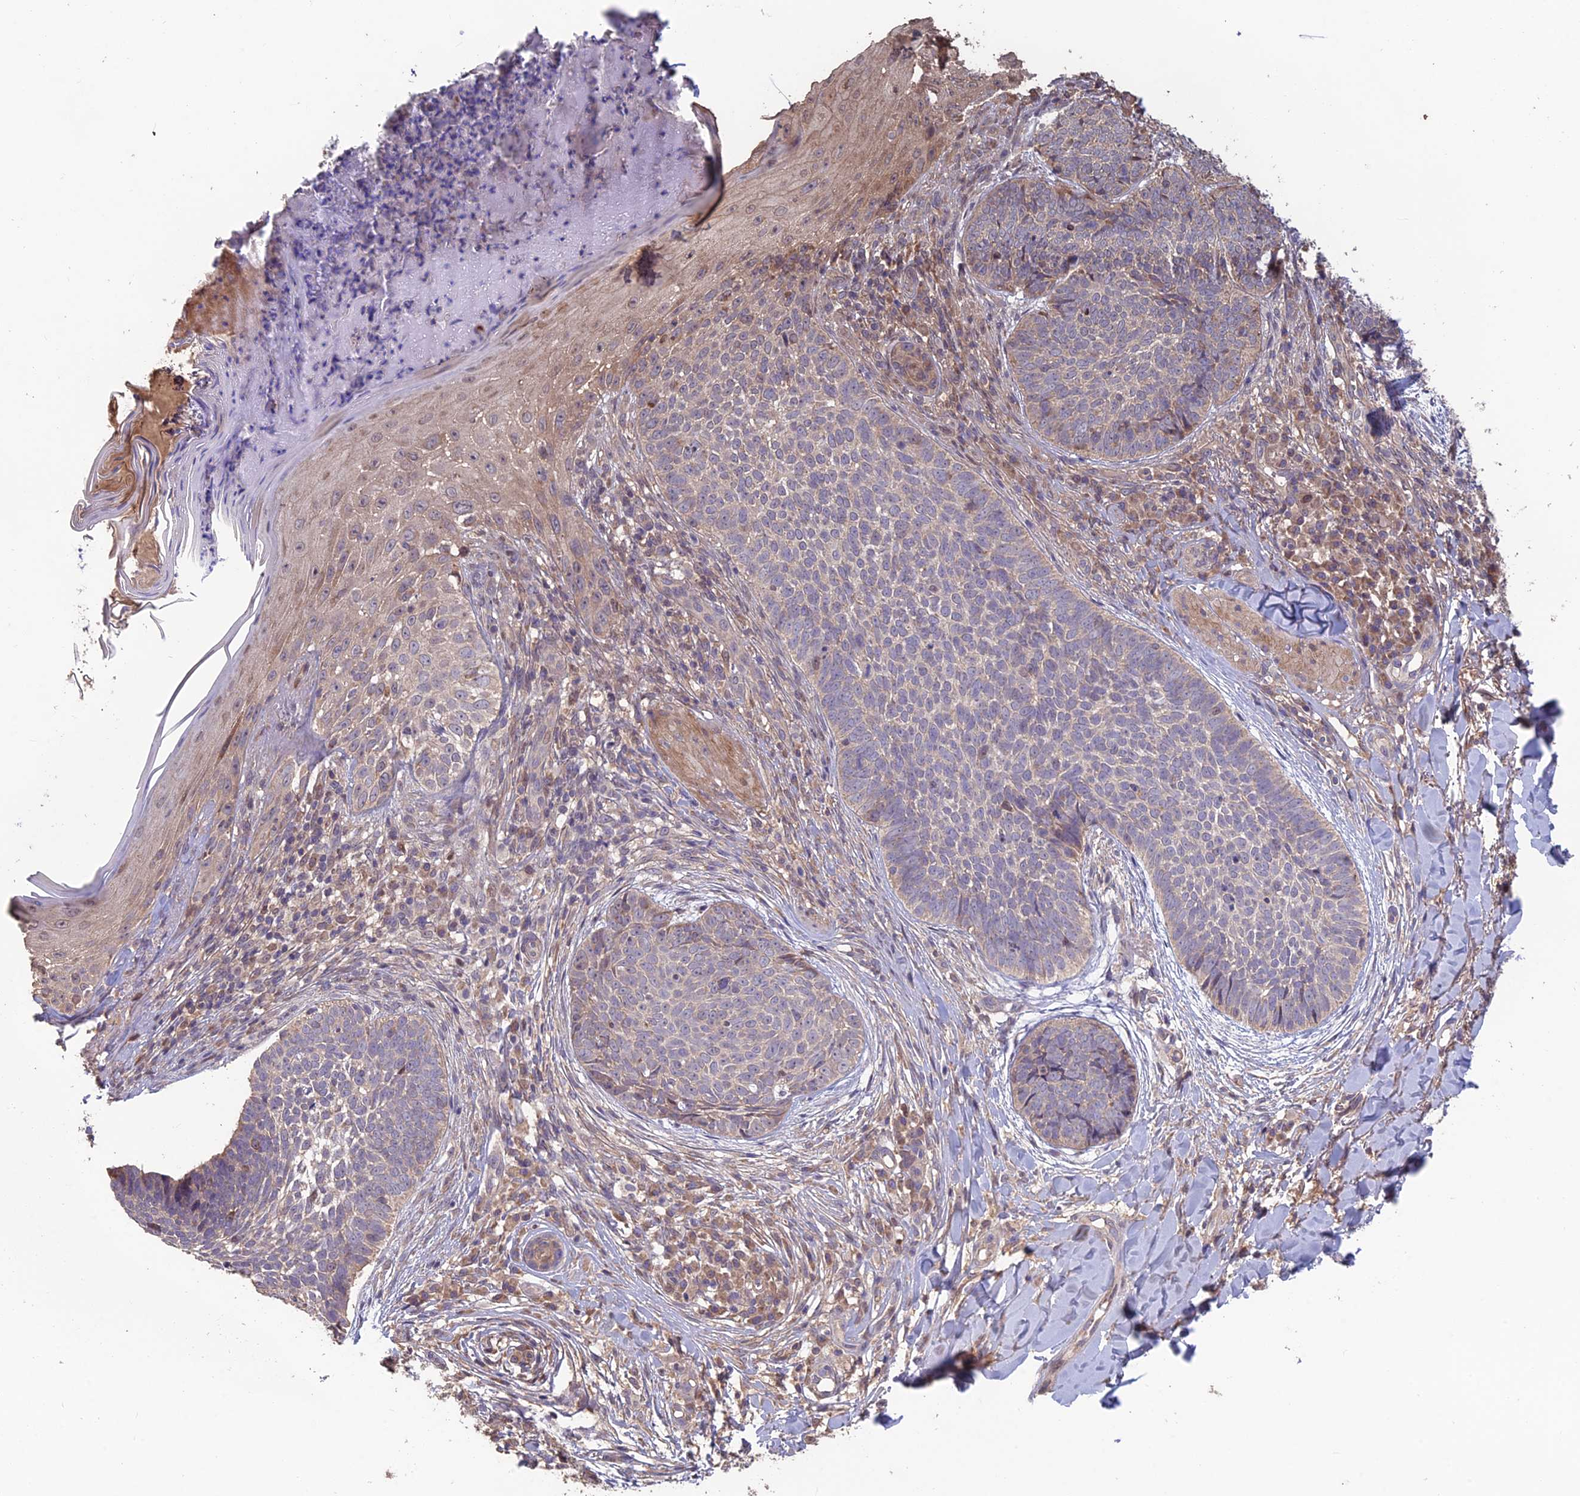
{"staining": {"intensity": "negative", "quantity": "none", "location": "none"}, "tissue": "skin cancer", "cell_type": "Tumor cells", "image_type": "cancer", "snomed": [{"axis": "morphology", "description": "Basal cell carcinoma"}, {"axis": "topography", "description": "Skin"}], "caption": "High magnification brightfield microscopy of skin basal cell carcinoma stained with DAB (3,3'-diaminobenzidine) (brown) and counterstained with hematoxylin (blue): tumor cells show no significant expression.", "gene": "SHISA5", "patient": {"sex": "female", "age": 61}}